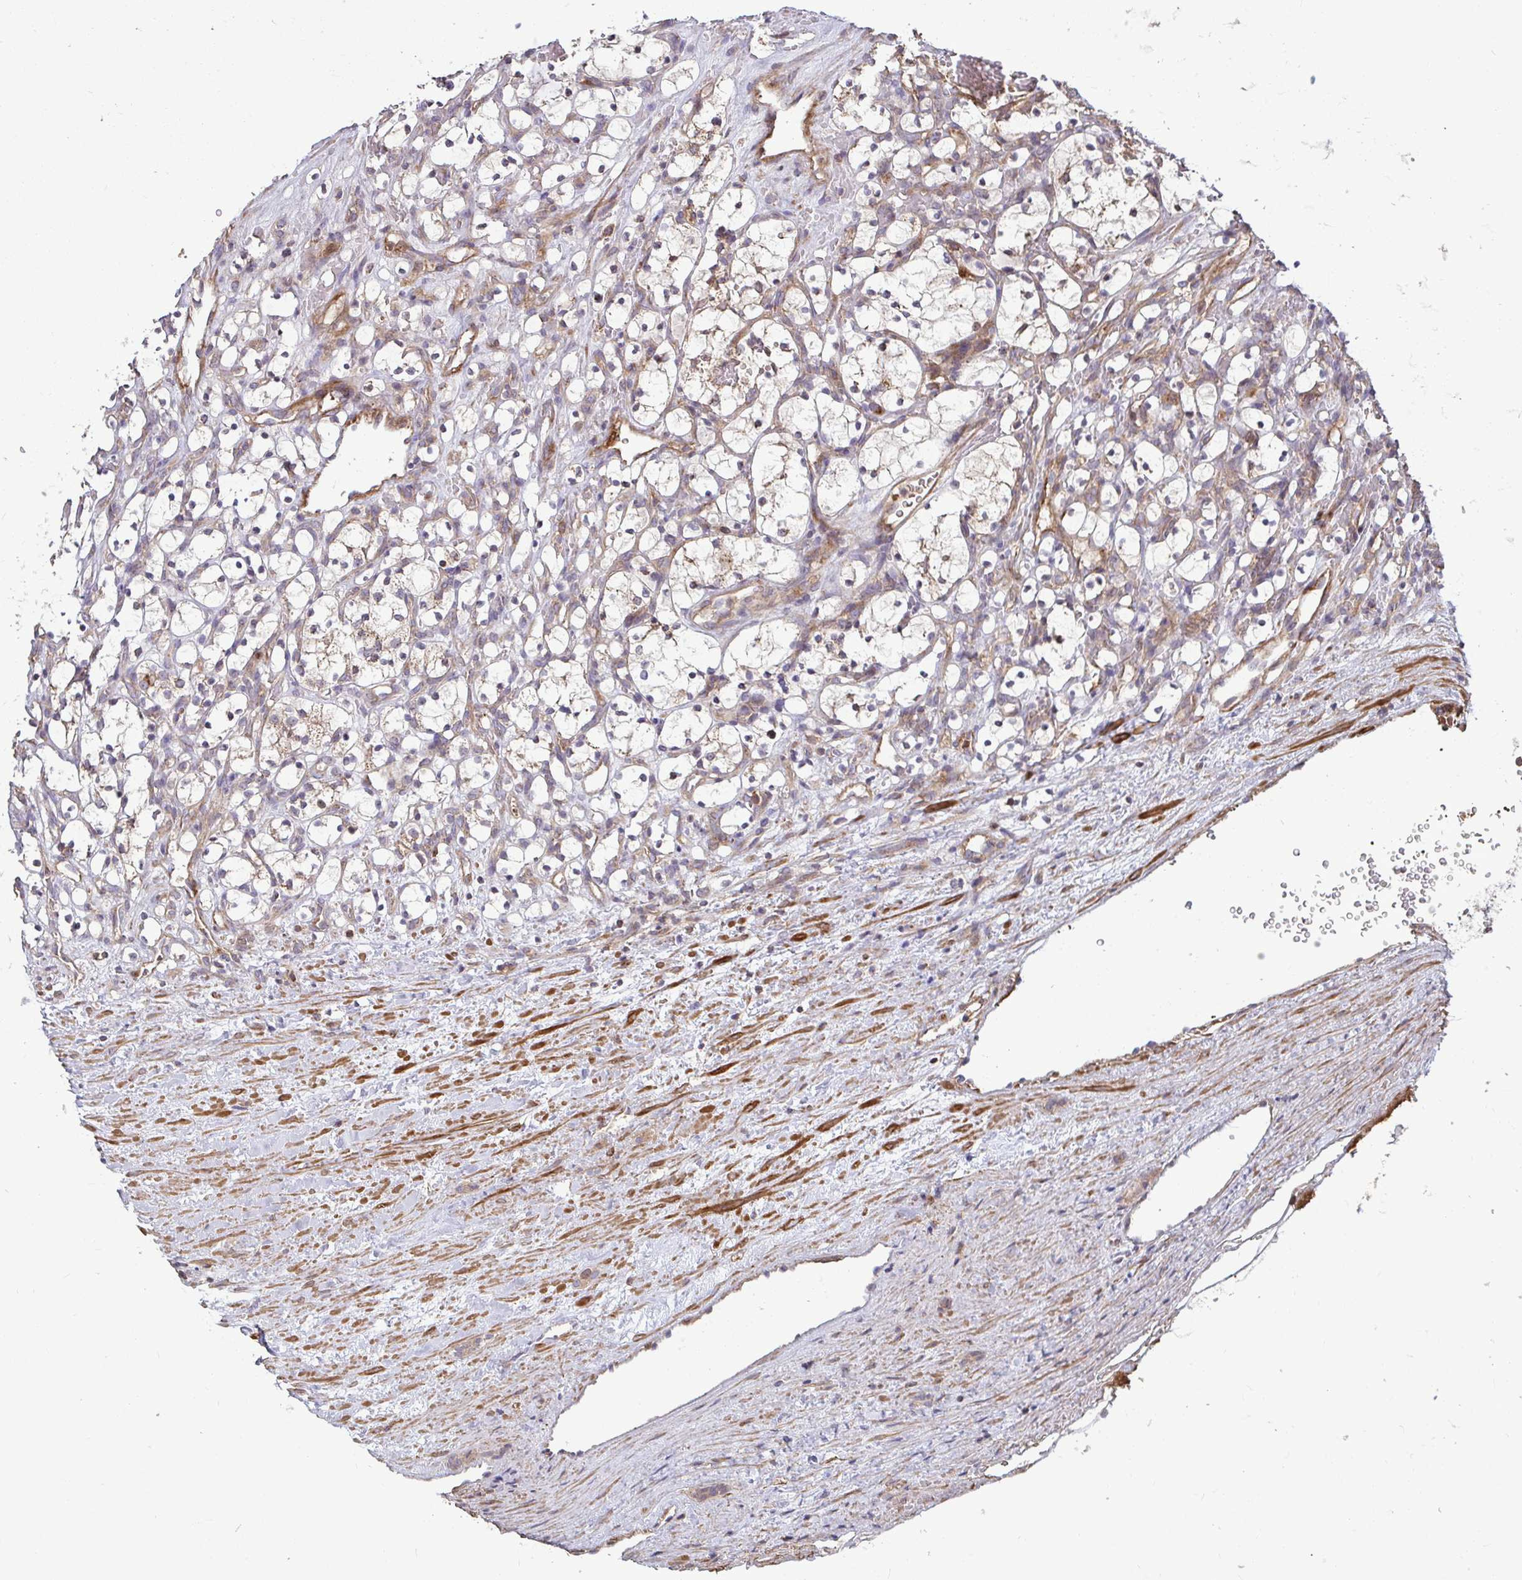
{"staining": {"intensity": "weak", "quantity": "25%-75%", "location": "cytoplasmic/membranous"}, "tissue": "renal cancer", "cell_type": "Tumor cells", "image_type": "cancer", "snomed": [{"axis": "morphology", "description": "Adenocarcinoma, NOS"}, {"axis": "topography", "description": "Kidney"}], "caption": "The immunohistochemical stain highlights weak cytoplasmic/membranous positivity in tumor cells of adenocarcinoma (renal) tissue.", "gene": "SPRY1", "patient": {"sex": "female", "age": 69}}